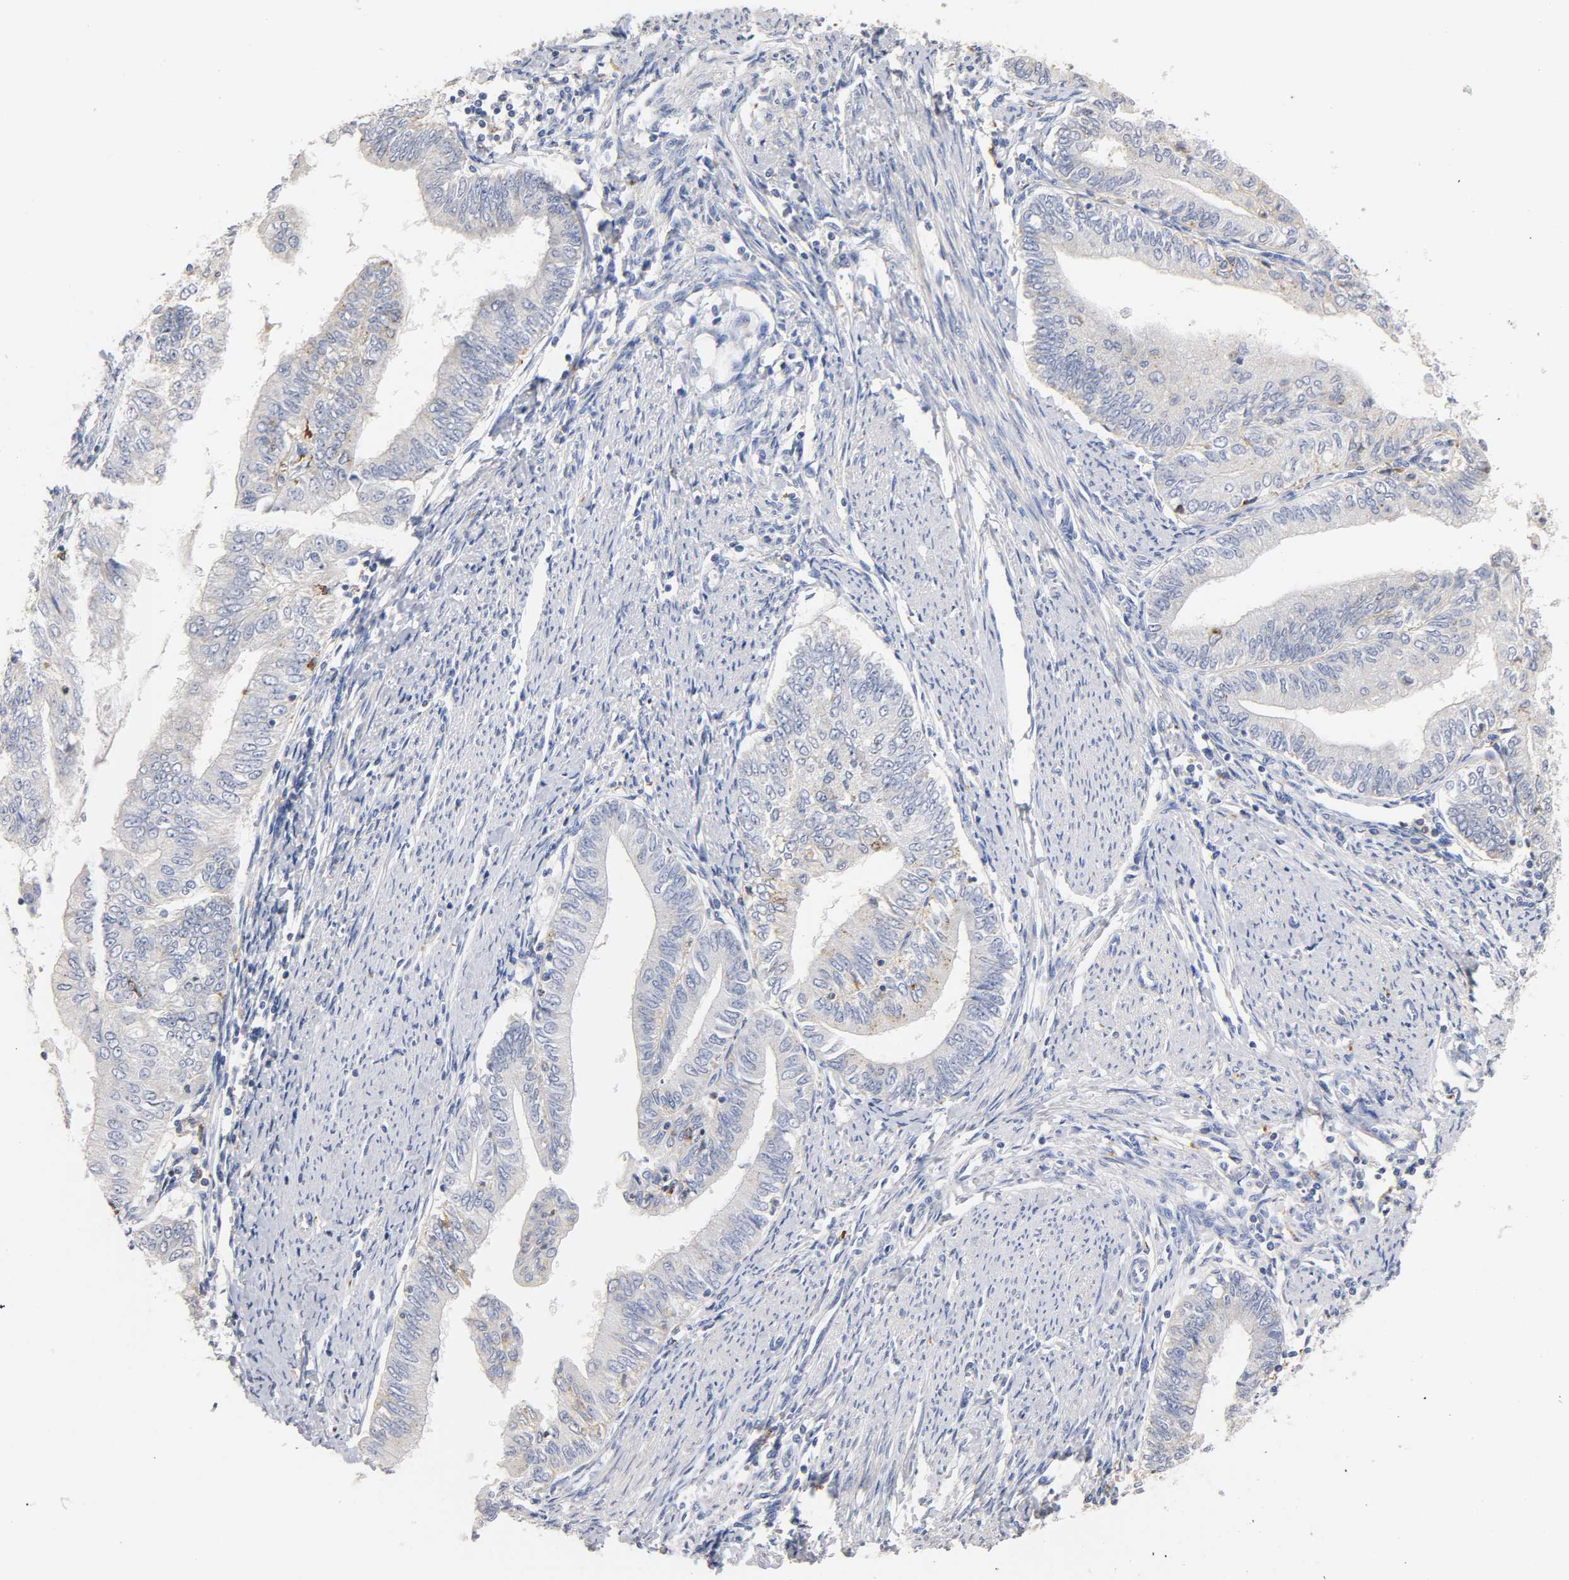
{"staining": {"intensity": "weak", "quantity": "<25%", "location": "cytoplasmic/membranous"}, "tissue": "endometrial cancer", "cell_type": "Tumor cells", "image_type": "cancer", "snomed": [{"axis": "morphology", "description": "Adenocarcinoma, NOS"}, {"axis": "topography", "description": "Endometrium"}], "caption": "High power microscopy image of an immunohistochemistry image of adenocarcinoma (endometrial), revealing no significant staining in tumor cells.", "gene": "SEMA5A", "patient": {"sex": "female", "age": 66}}